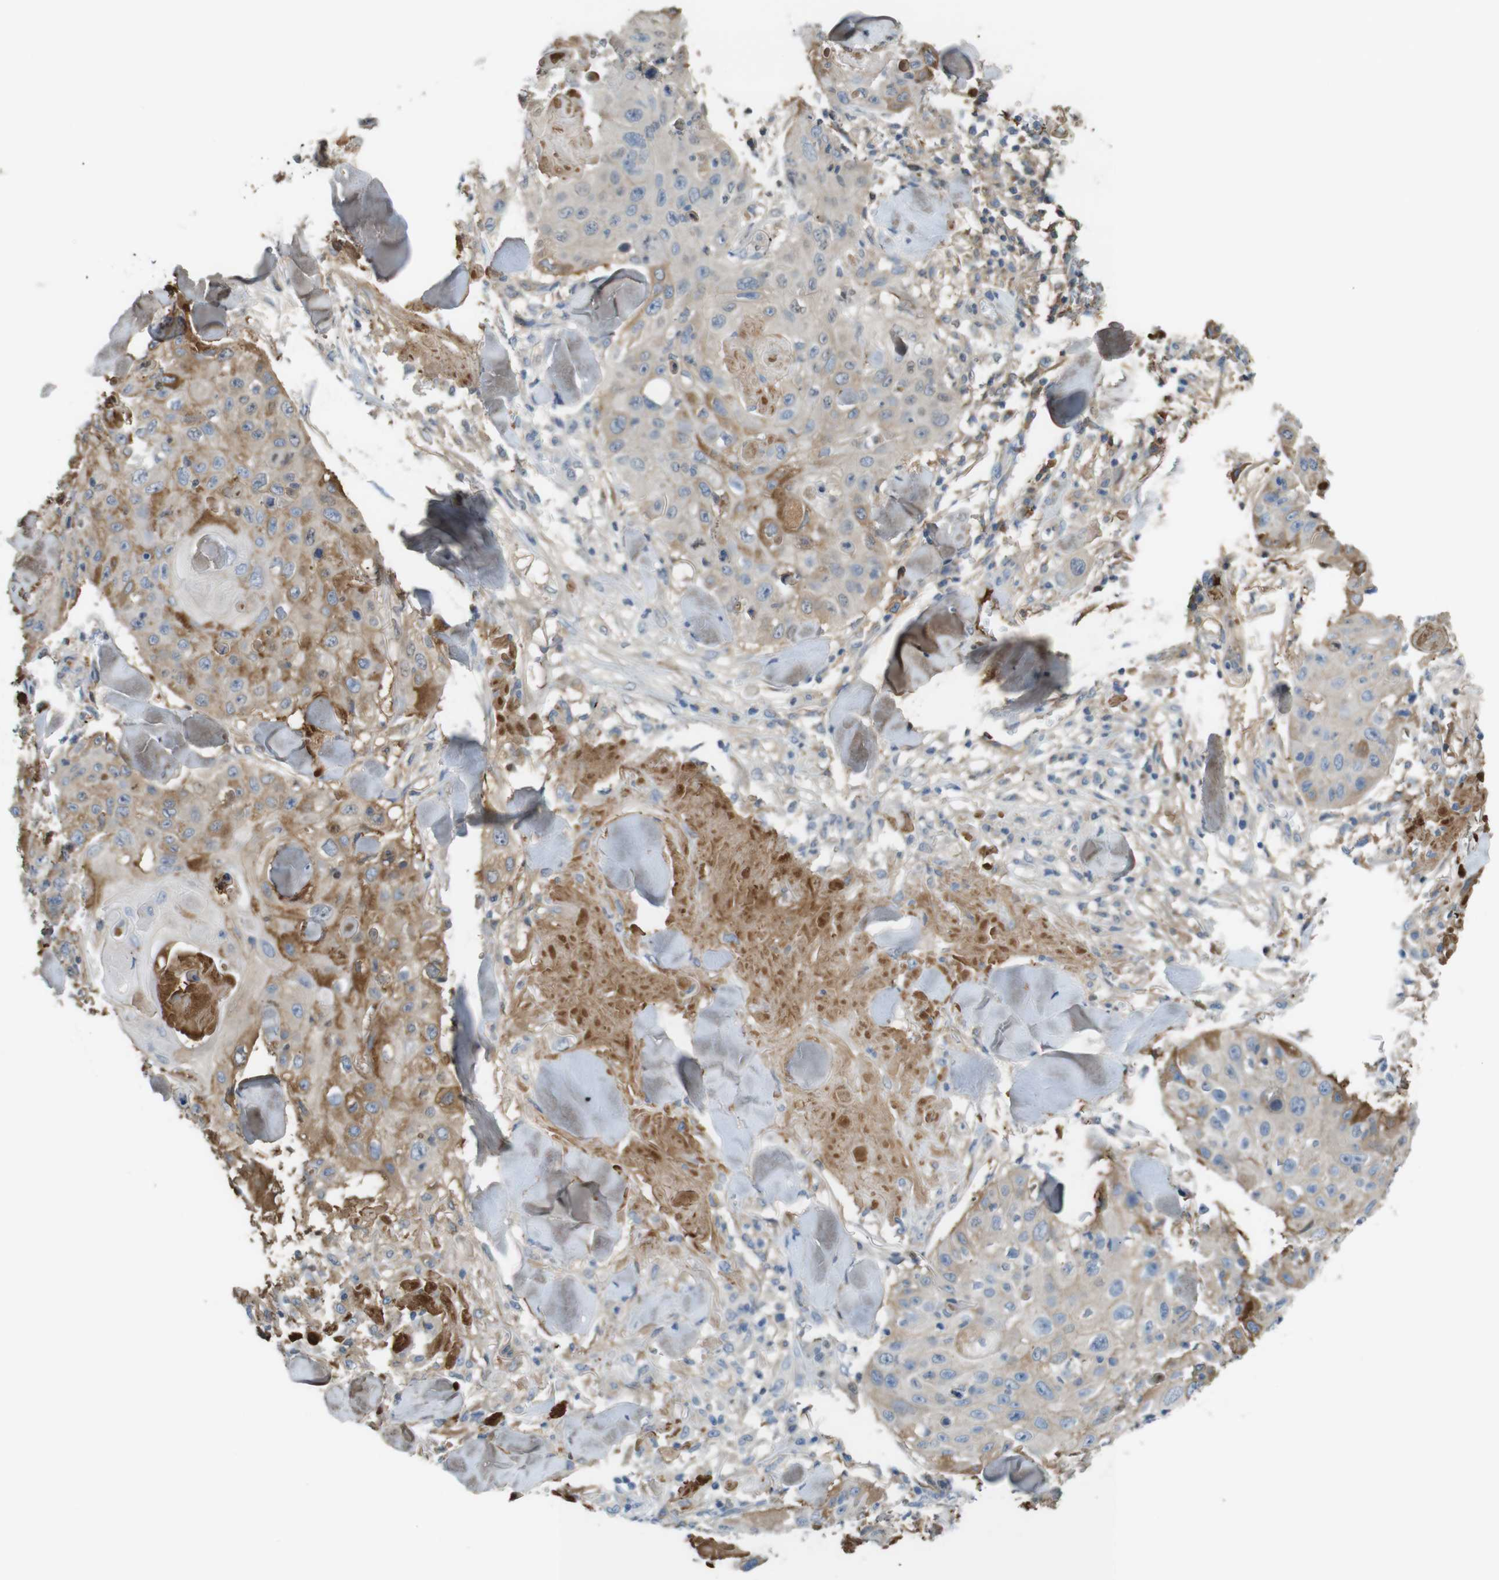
{"staining": {"intensity": "negative", "quantity": "none", "location": "none"}, "tissue": "skin cancer", "cell_type": "Tumor cells", "image_type": "cancer", "snomed": [{"axis": "morphology", "description": "Squamous cell carcinoma, NOS"}, {"axis": "topography", "description": "Skin"}], "caption": "DAB immunohistochemical staining of squamous cell carcinoma (skin) displays no significant staining in tumor cells.", "gene": "LTBP4", "patient": {"sex": "male", "age": 86}}